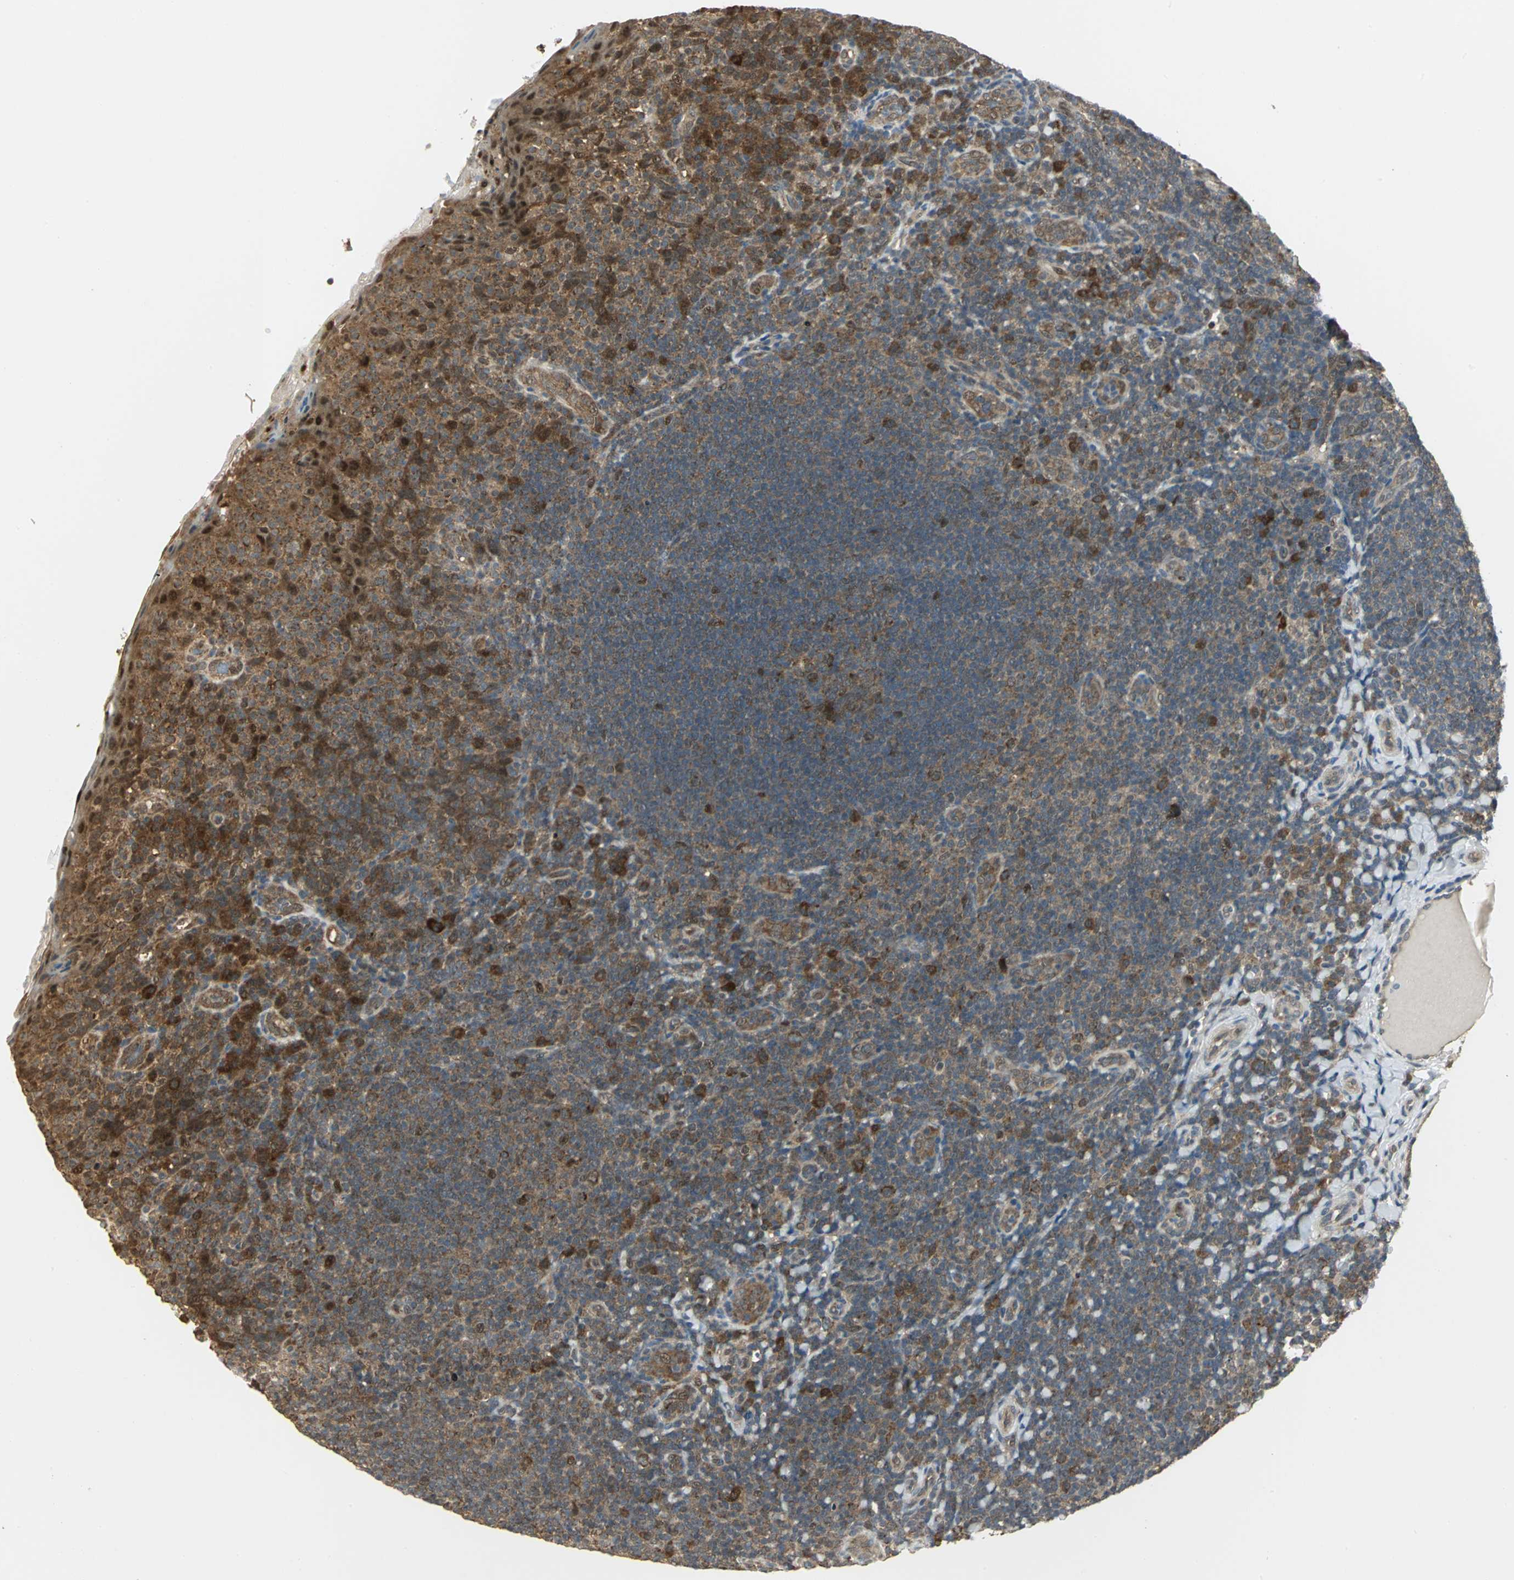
{"staining": {"intensity": "moderate", "quantity": ">75%", "location": "cytoplasmic/membranous"}, "tissue": "tonsil", "cell_type": "Germinal center cells", "image_type": "normal", "snomed": [{"axis": "morphology", "description": "Normal tissue, NOS"}, {"axis": "topography", "description": "Tonsil"}], "caption": "Normal tonsil reveals moderate cytoplasmic/membranous expression in approximately >75% of germinal center cells, visualized by immunohistochemistry.", "gene": "PSMC4", "patient": {"sex": "male", "age": 17}}